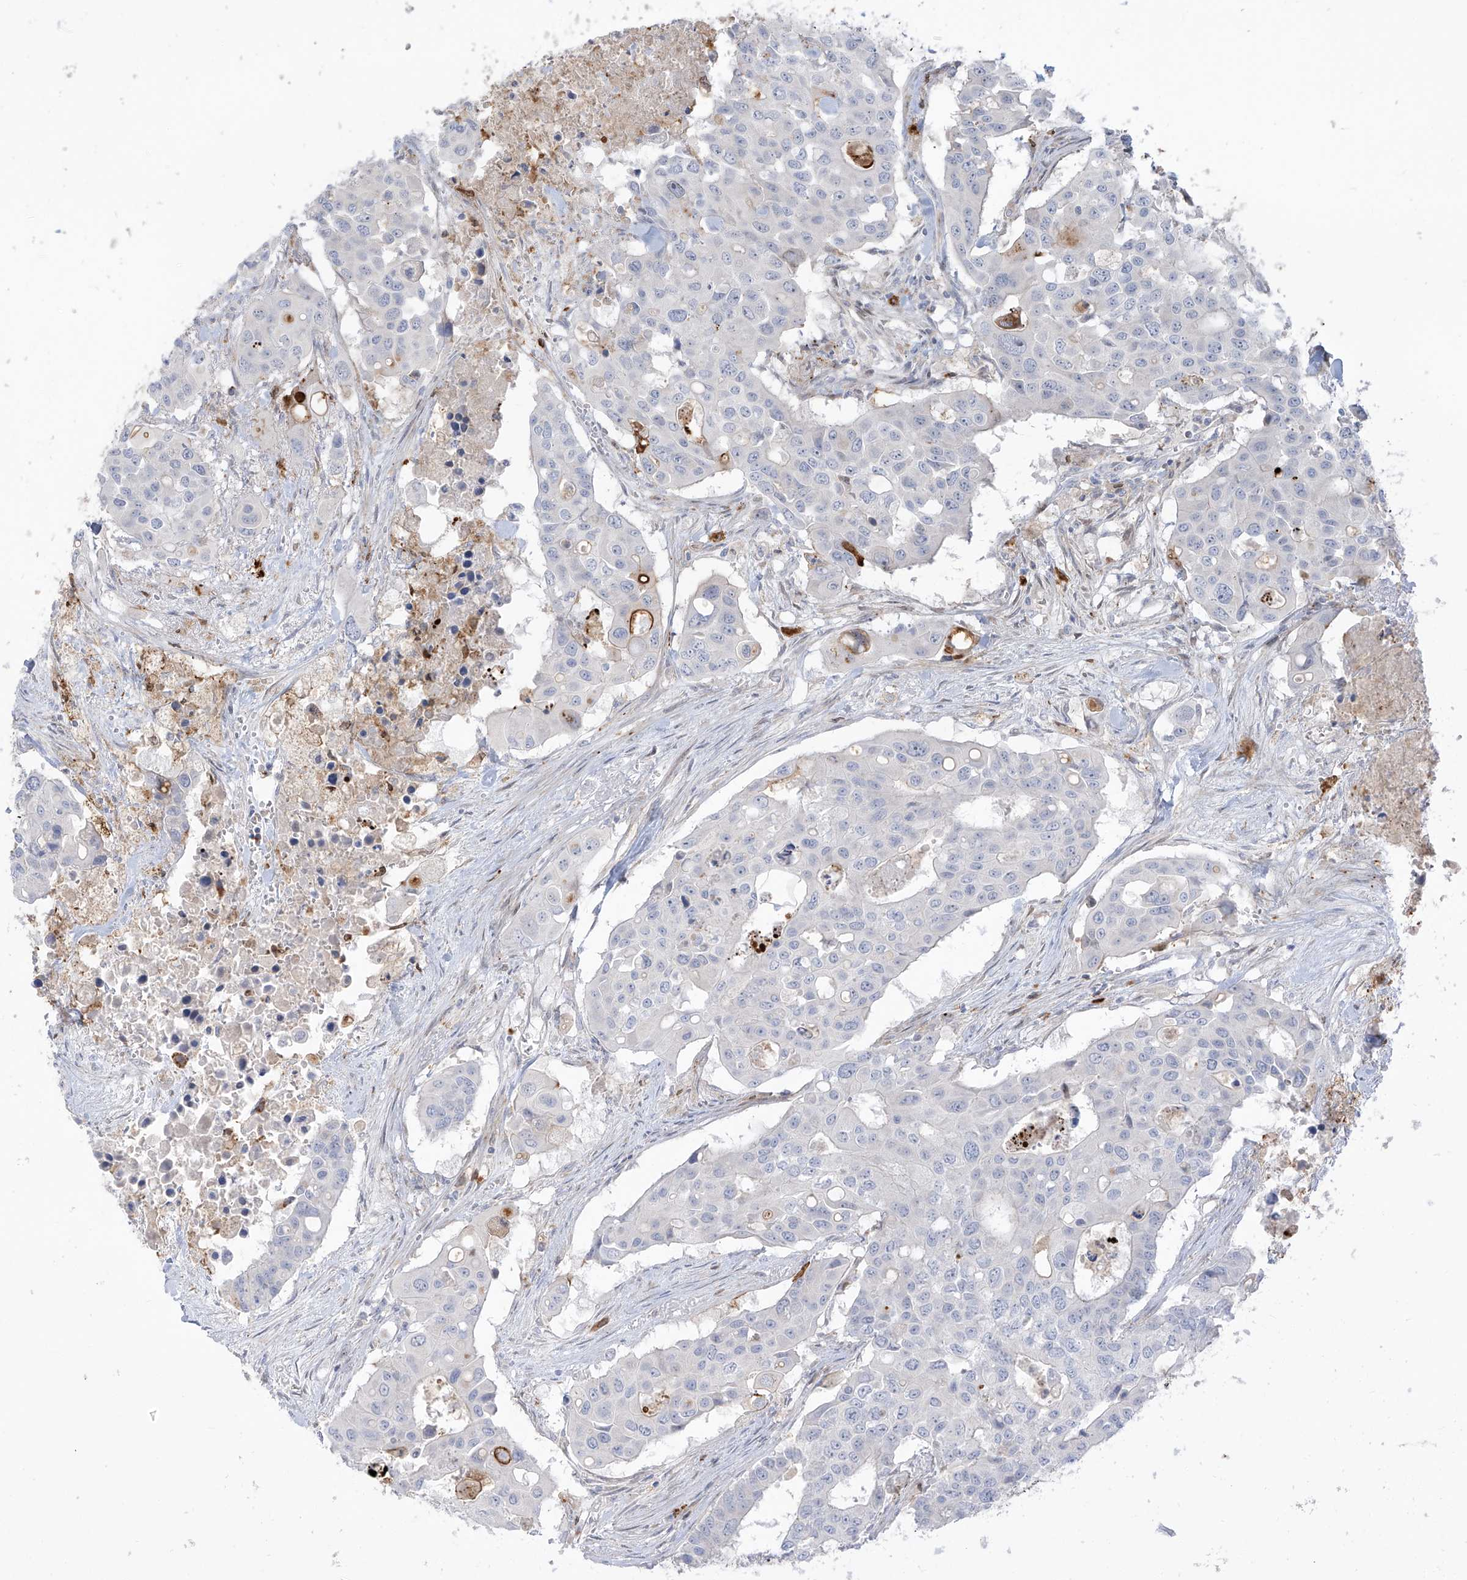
{"staining": {"intensity": "negative", "quantity": "none", "location": "none"}, "tissue": "colorectal cancer", "cell_type": "Tumor cells", "image_type": "cancer", "snomed": [{"axis": "morphology", "description": "Adenocarcinoma, NOS"}, {"axis": "topography", "description": "Colon"}], "caption": "The immunohistochemistry micrograph has no significant staining in tumor cells of colorectal cancer tissue. The staining was performed using DAB to visualize the protein expression in brown, while the nuclei were stained in blue with hematoxylin (Magnification: 20x).", "gene": "NOTO", "patient": {"sex": "male", "age": 77}}